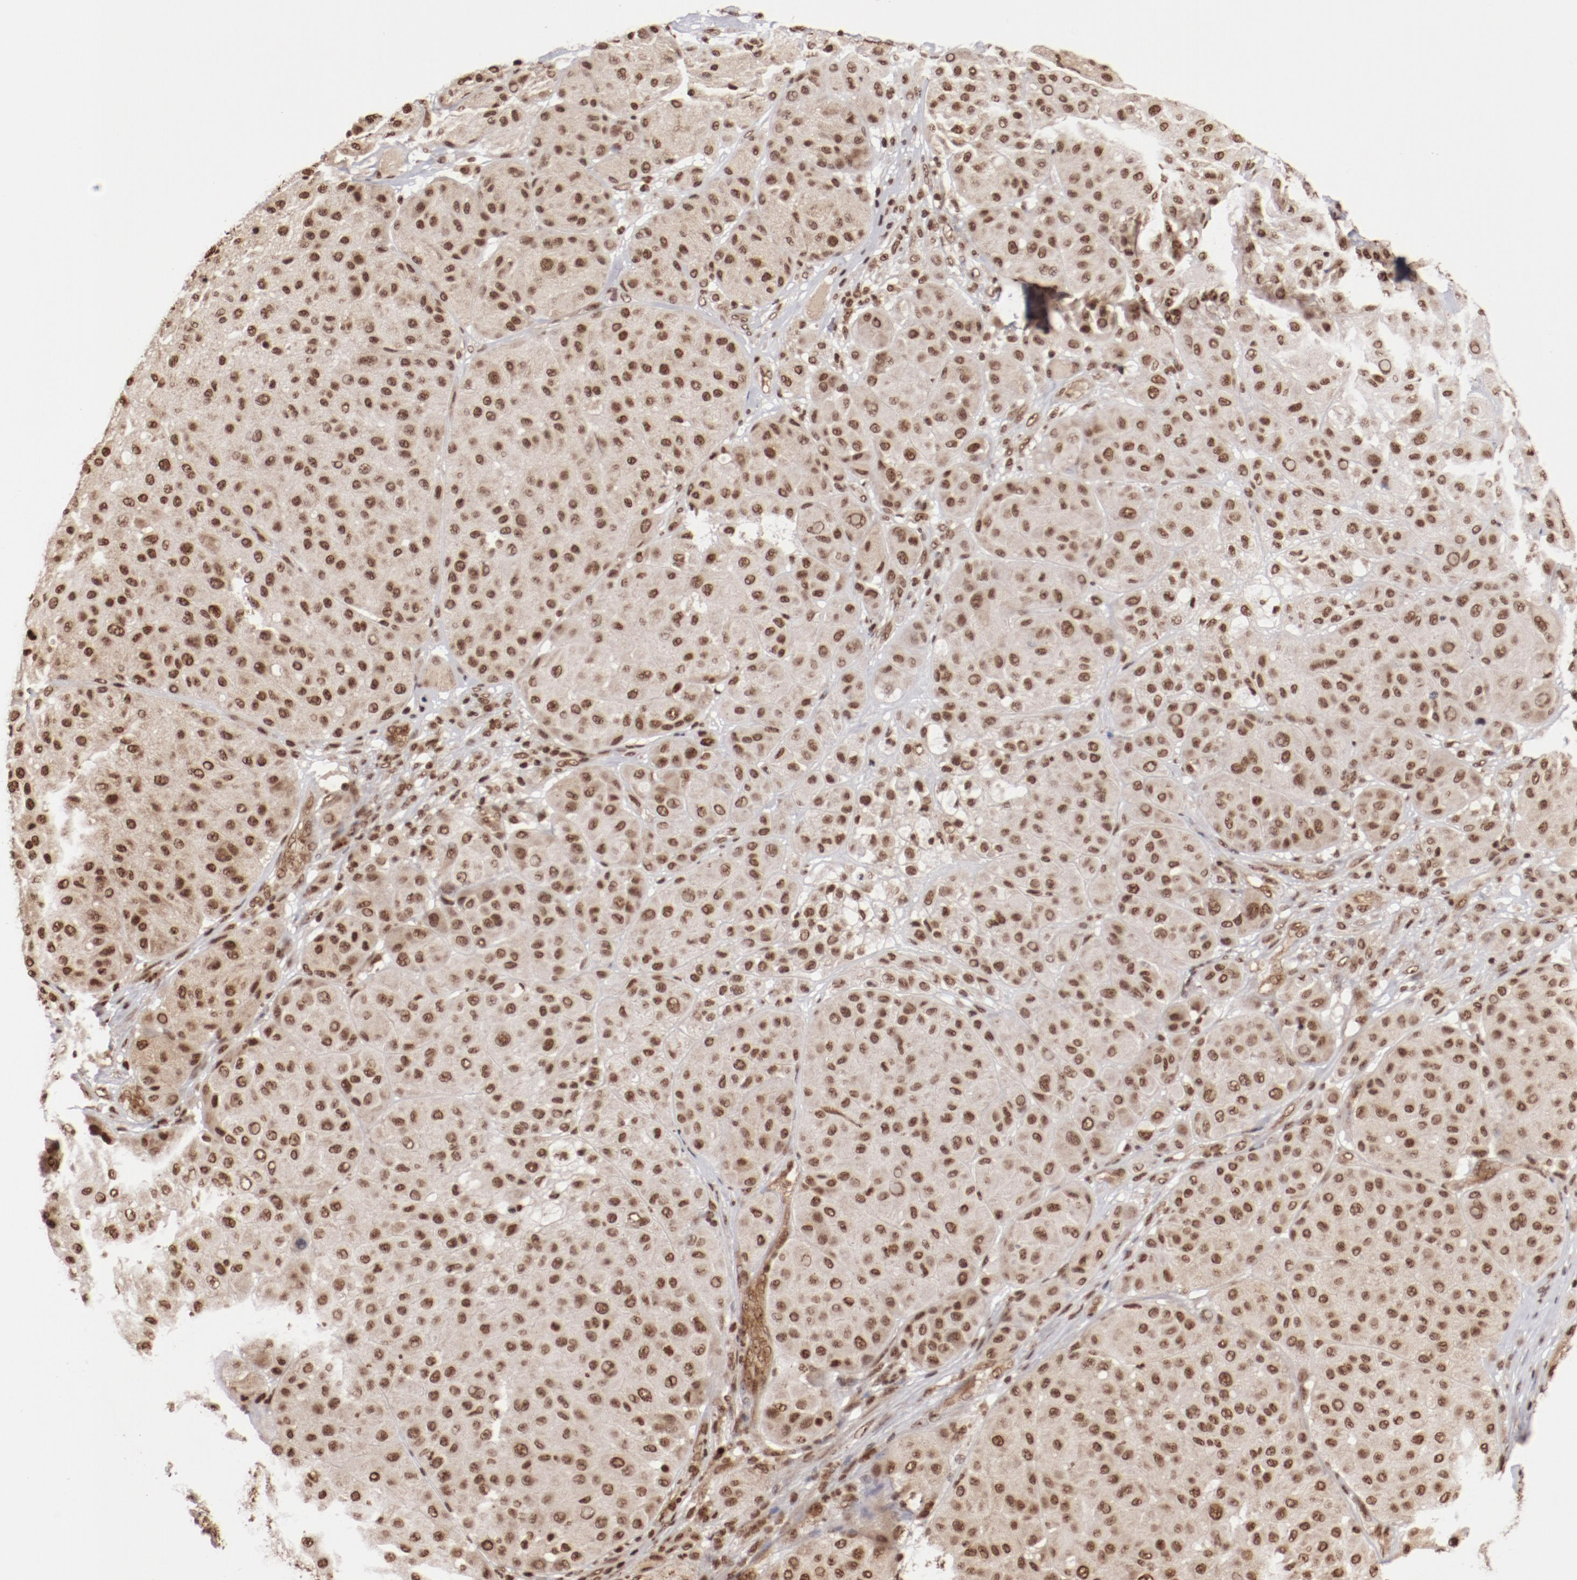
{"staining": {"intensity": "moderate", "quantity": ">75%", "location": "nuclear"}, "tissue": "melanoma", "cell_type": "Tumor cells", "image_type": "cancer", "snomed": [{"axis": "morphology", "description": "Normal tissue, NOS"}, {"axis": "morphology", "description": "Malignant melanoma, Metastatic site"}, {"axis": "topography", "description": "Skin"}], "caption": "Immunohistochemistry (IHC) of melanoma shows medium levels of moderate nuclear staining in about >75% of tumor cells. (IHC, brightfield microscopy, high magnification).", "gene": "ABL2", "patient": {"sex": "male", "age": 41}}